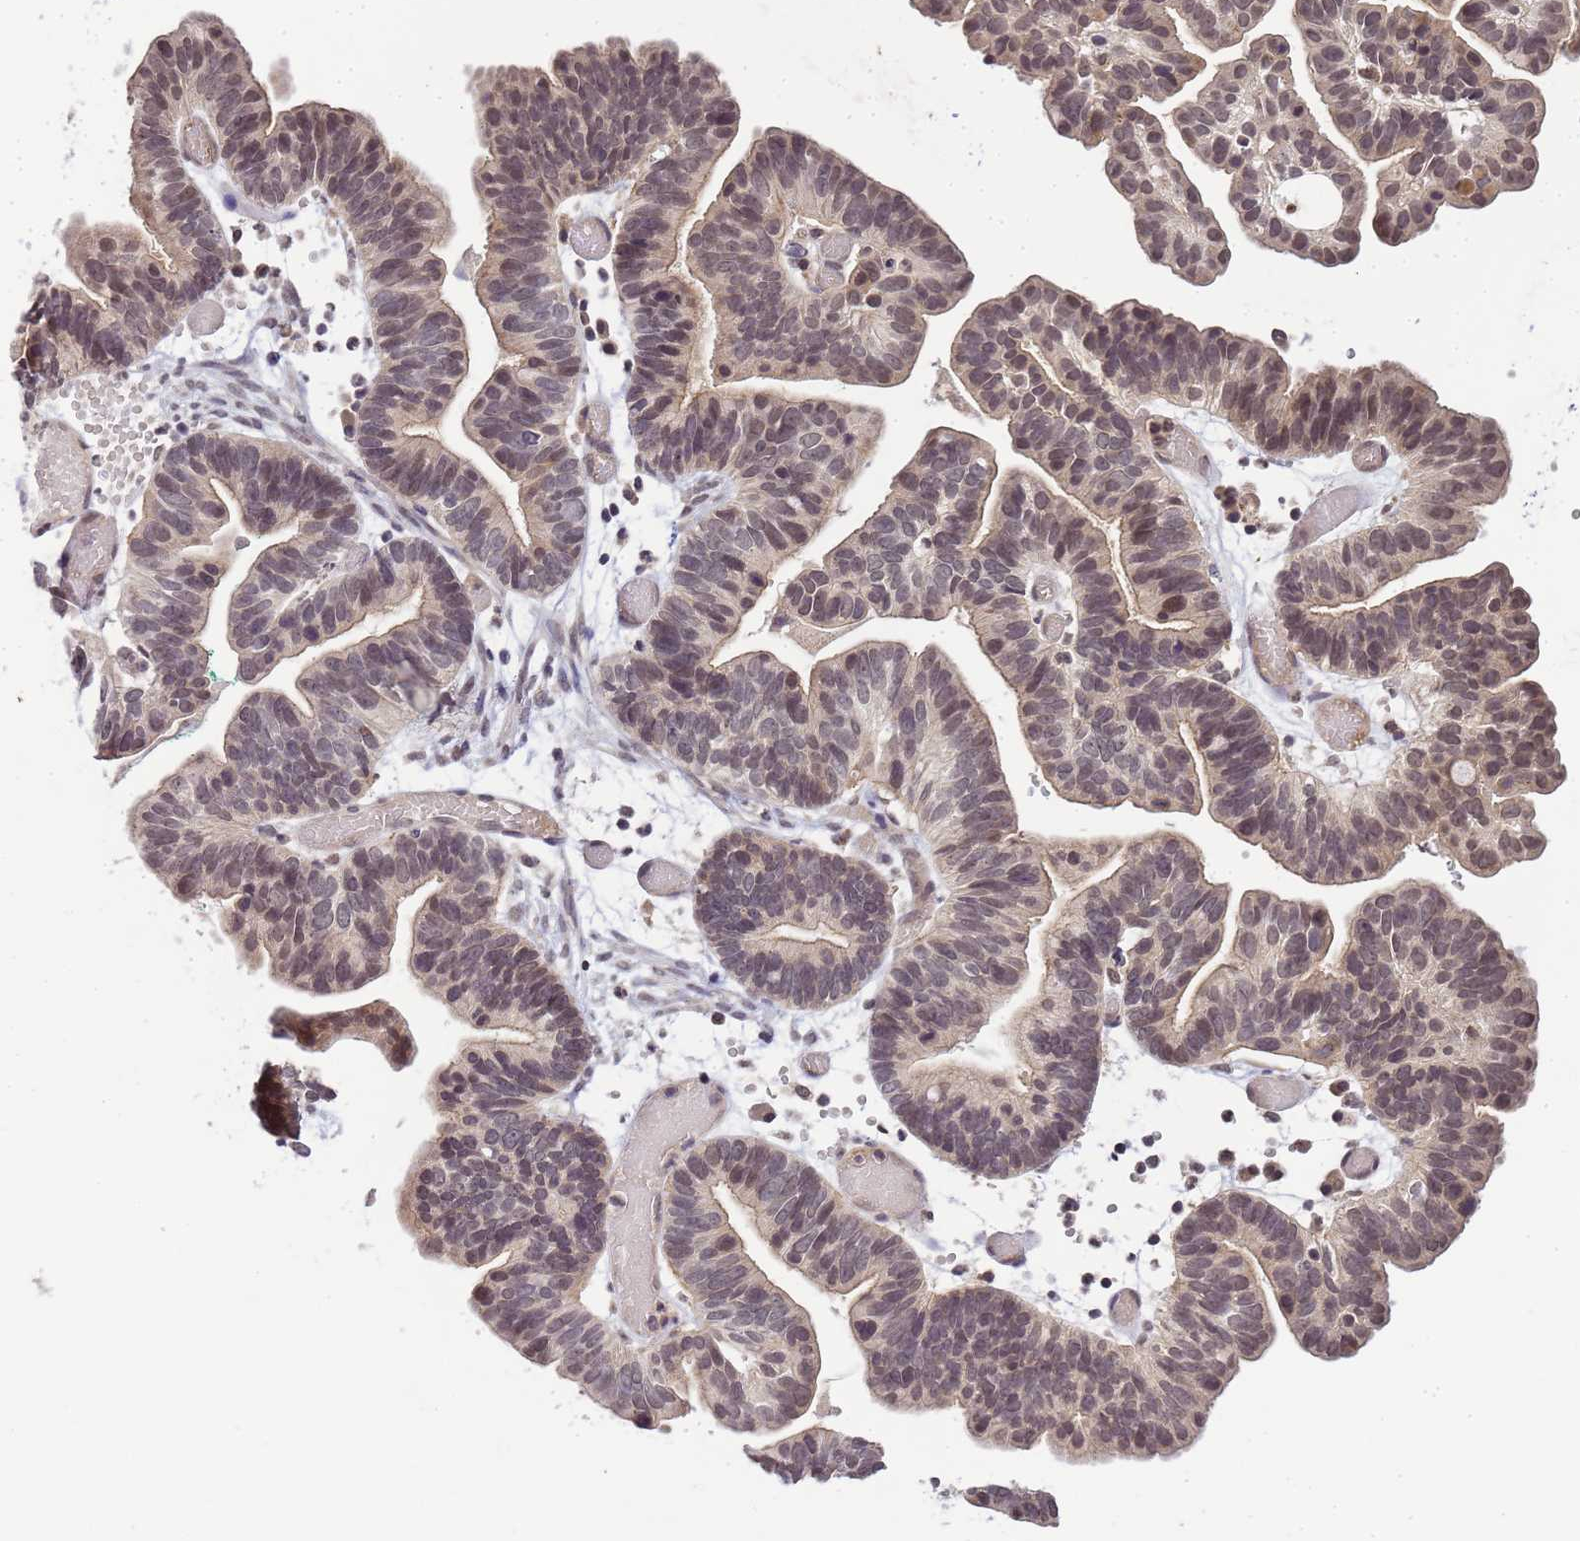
{"staining": {"intensity": "weak", "quantity": "25%-75%", "location": "cytoplasmic/membranous,nuclear"}, "tissue": "ovarian cancer", "cell_type": "Tumor cells", "image_type": "cancer", "snomed": [{"axis": "morphology", "description": "Cystadenocarcinoma, serous, NOS"}, {"axis": "topography", "description": "Ovary"}], "caption": "Weak cytoplasmic/membranous and nuclear positivity is identified in approximately 25%-75% of tumor cells in ovarian serous cystadenocarcinoma.", "gene": "MYL7", "patient": {"sex": "female", "age": 56}}